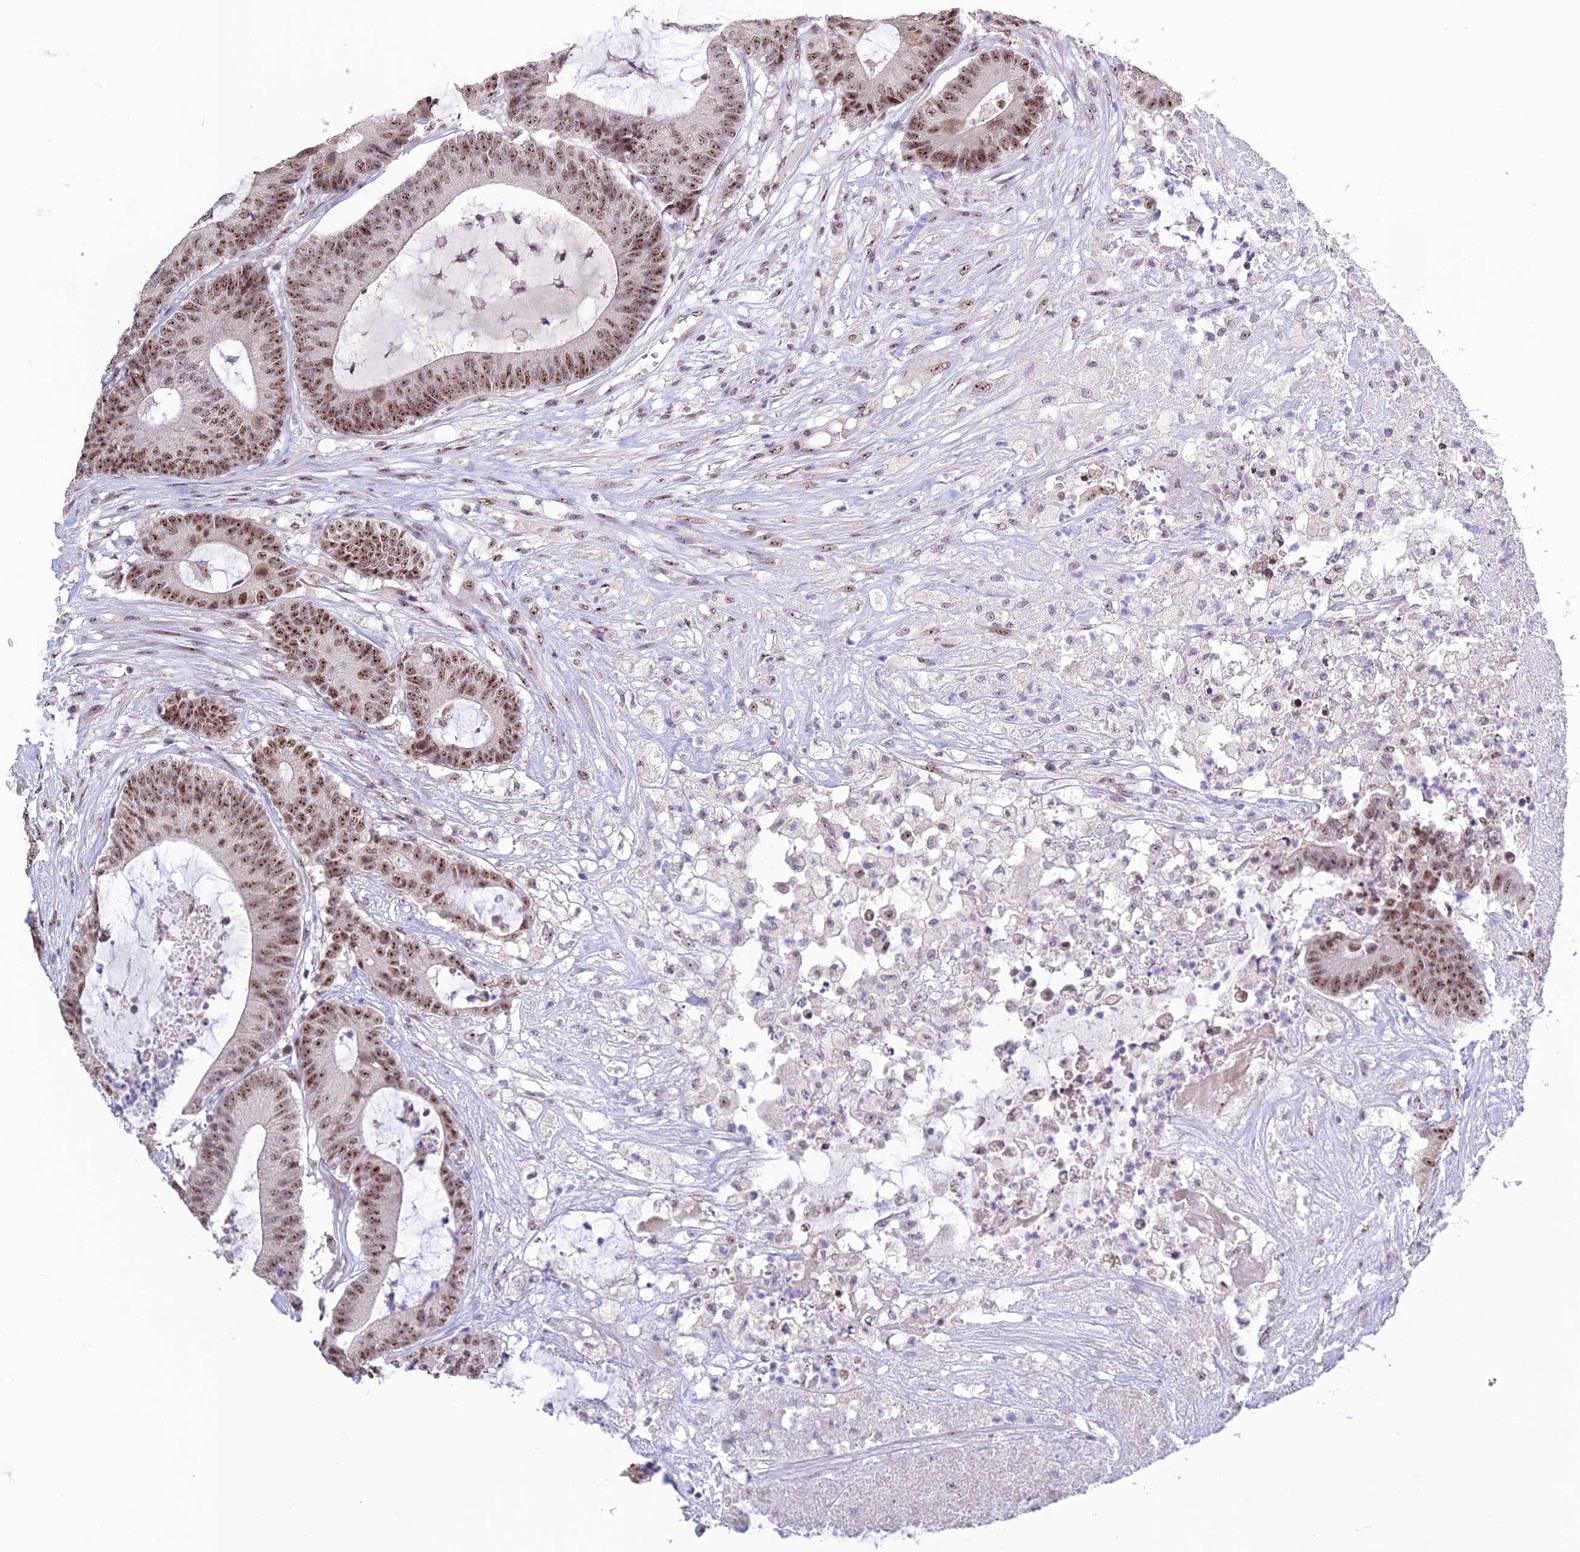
{"staining": {"intensity": "moderate", "quantity": ">75%", "location": "nuclear"}, "tissue": "colorectal cancer", "cell_type": "Tumor cells", "image_type": "cancer", "snomed": [{"axis": "morphology", "description": "Adenocarcinoma, NOS"}, {"axis": "topography", "description": "Colon"}], "caption": "Immunohistochemistry of human colorectal cancer (adenocarcinoma) reveals medium levels of moderate nuclear staining in about >75% of tumor cells.", "gene": "POLR1G", "patient": {"sex": "female", "age": 84}}